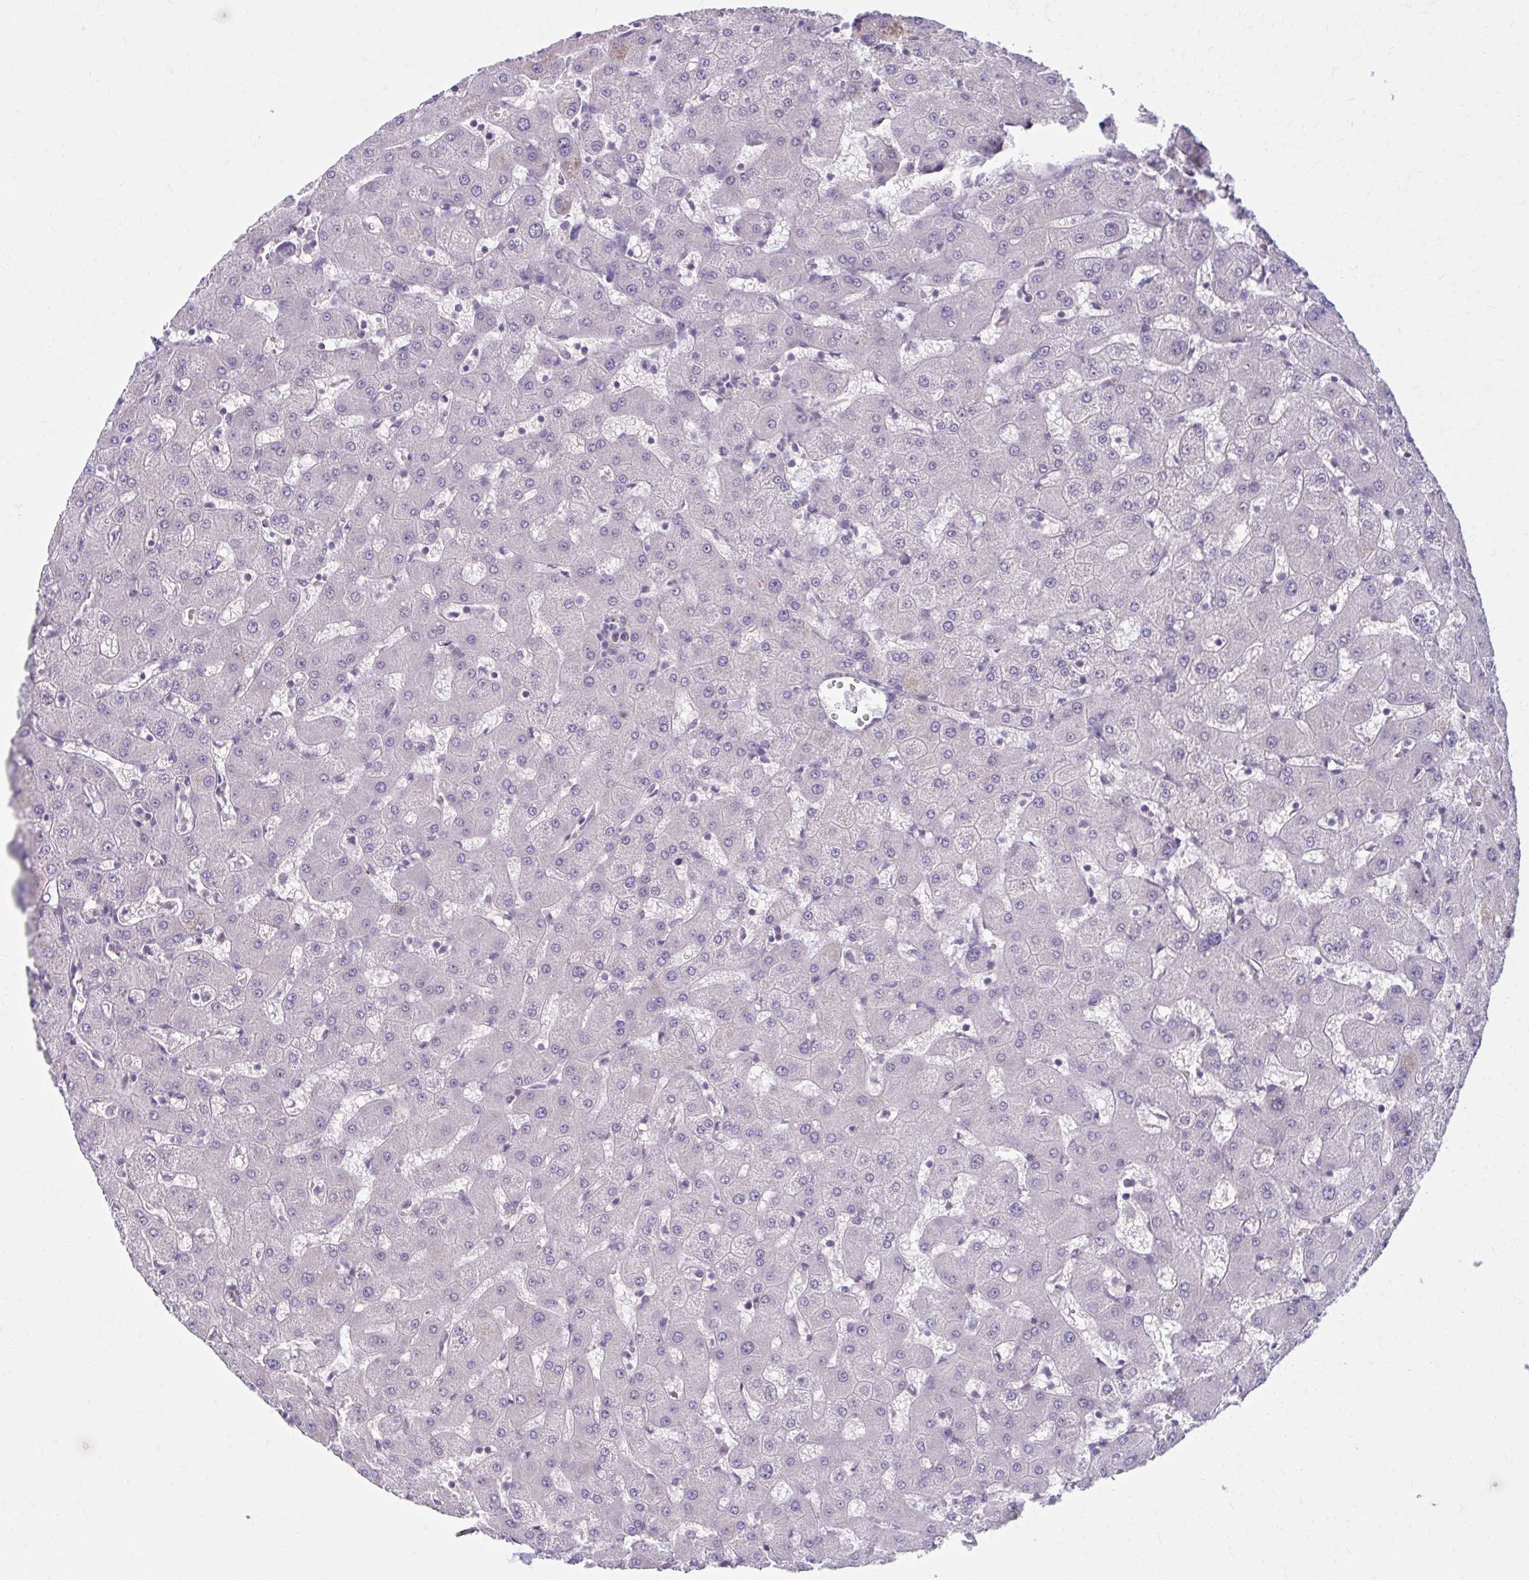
{"staining": {"intensity": "negative", "quantity": "none", "location": "none"}, "tissue": "liver", "cell_type": "Cholangiocytes", "image_type": "normal", "snomed": [{"axis": "morphology", "description": "Normal tissue, NOS"}, {"axis": "topography", "description": "Liver"}], "caption": "Micrograph shows no protein expression in cholangiocytes of unremarkable liver.", "gene": "CHST3", "patient": {"sex": "female", "age": 63}}